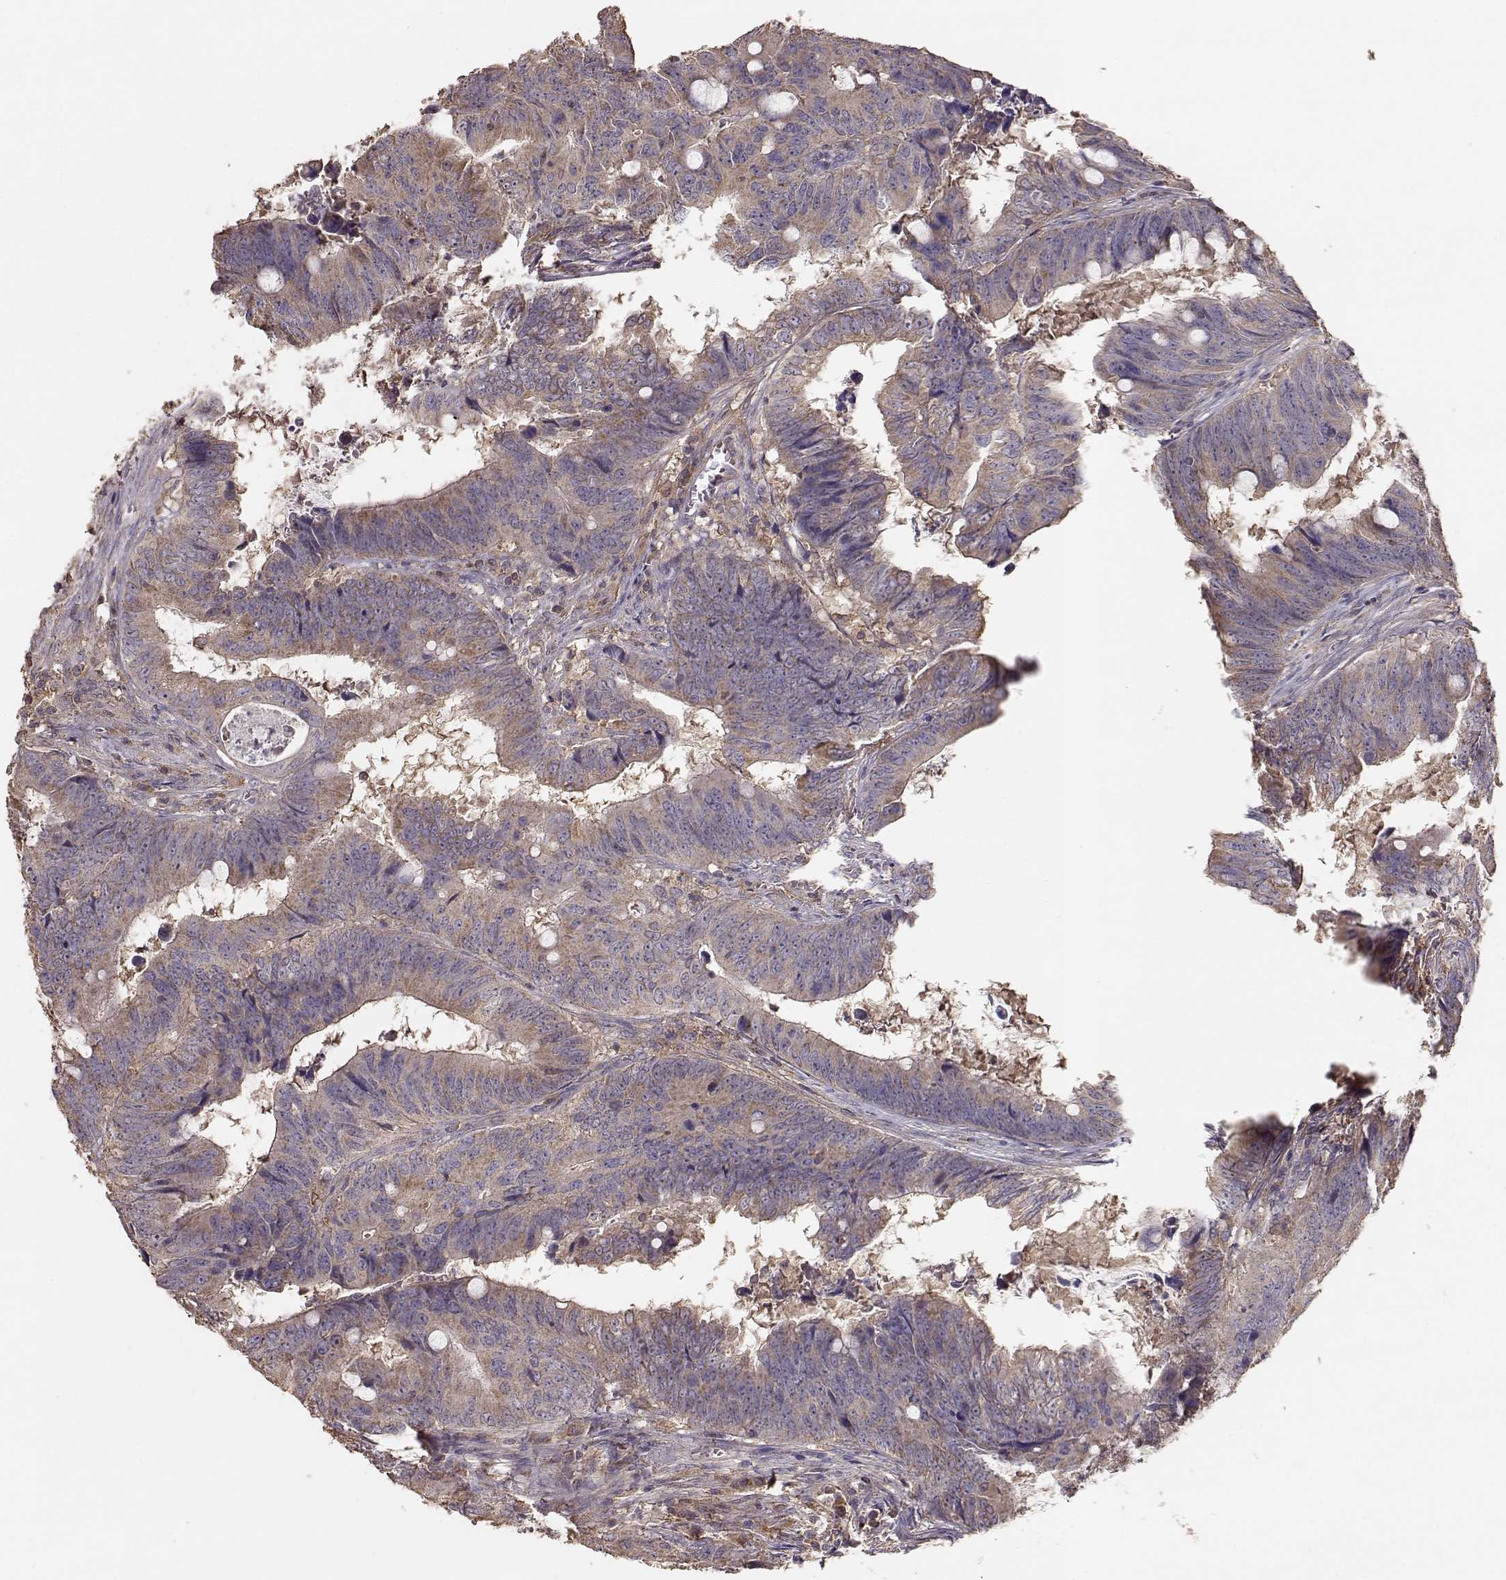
{"staining": {"intensity": "weak", "quantity": ">75%", "location": "cytoplasmic/membranous"}, "tissue": "colorectal cancer", "cell_type": "Tumor cells", "image_type": "cancer", "snomed": [{"axis": "morphology", "description": "Adenocarcinoma, NOS"}, {"axis": "topography", "description": "Colon"}], "caption": "Immunohistochemistry (IHC) photomicrograph of human colorectal adenocarcinoma stained for a protein (brown), which exhibits low levels of weak cytoplasmic/membranous expression in approximately >75% of tumor cells.", "gene": "TARS3", "patient": {"sex": "female", "age": 82}}